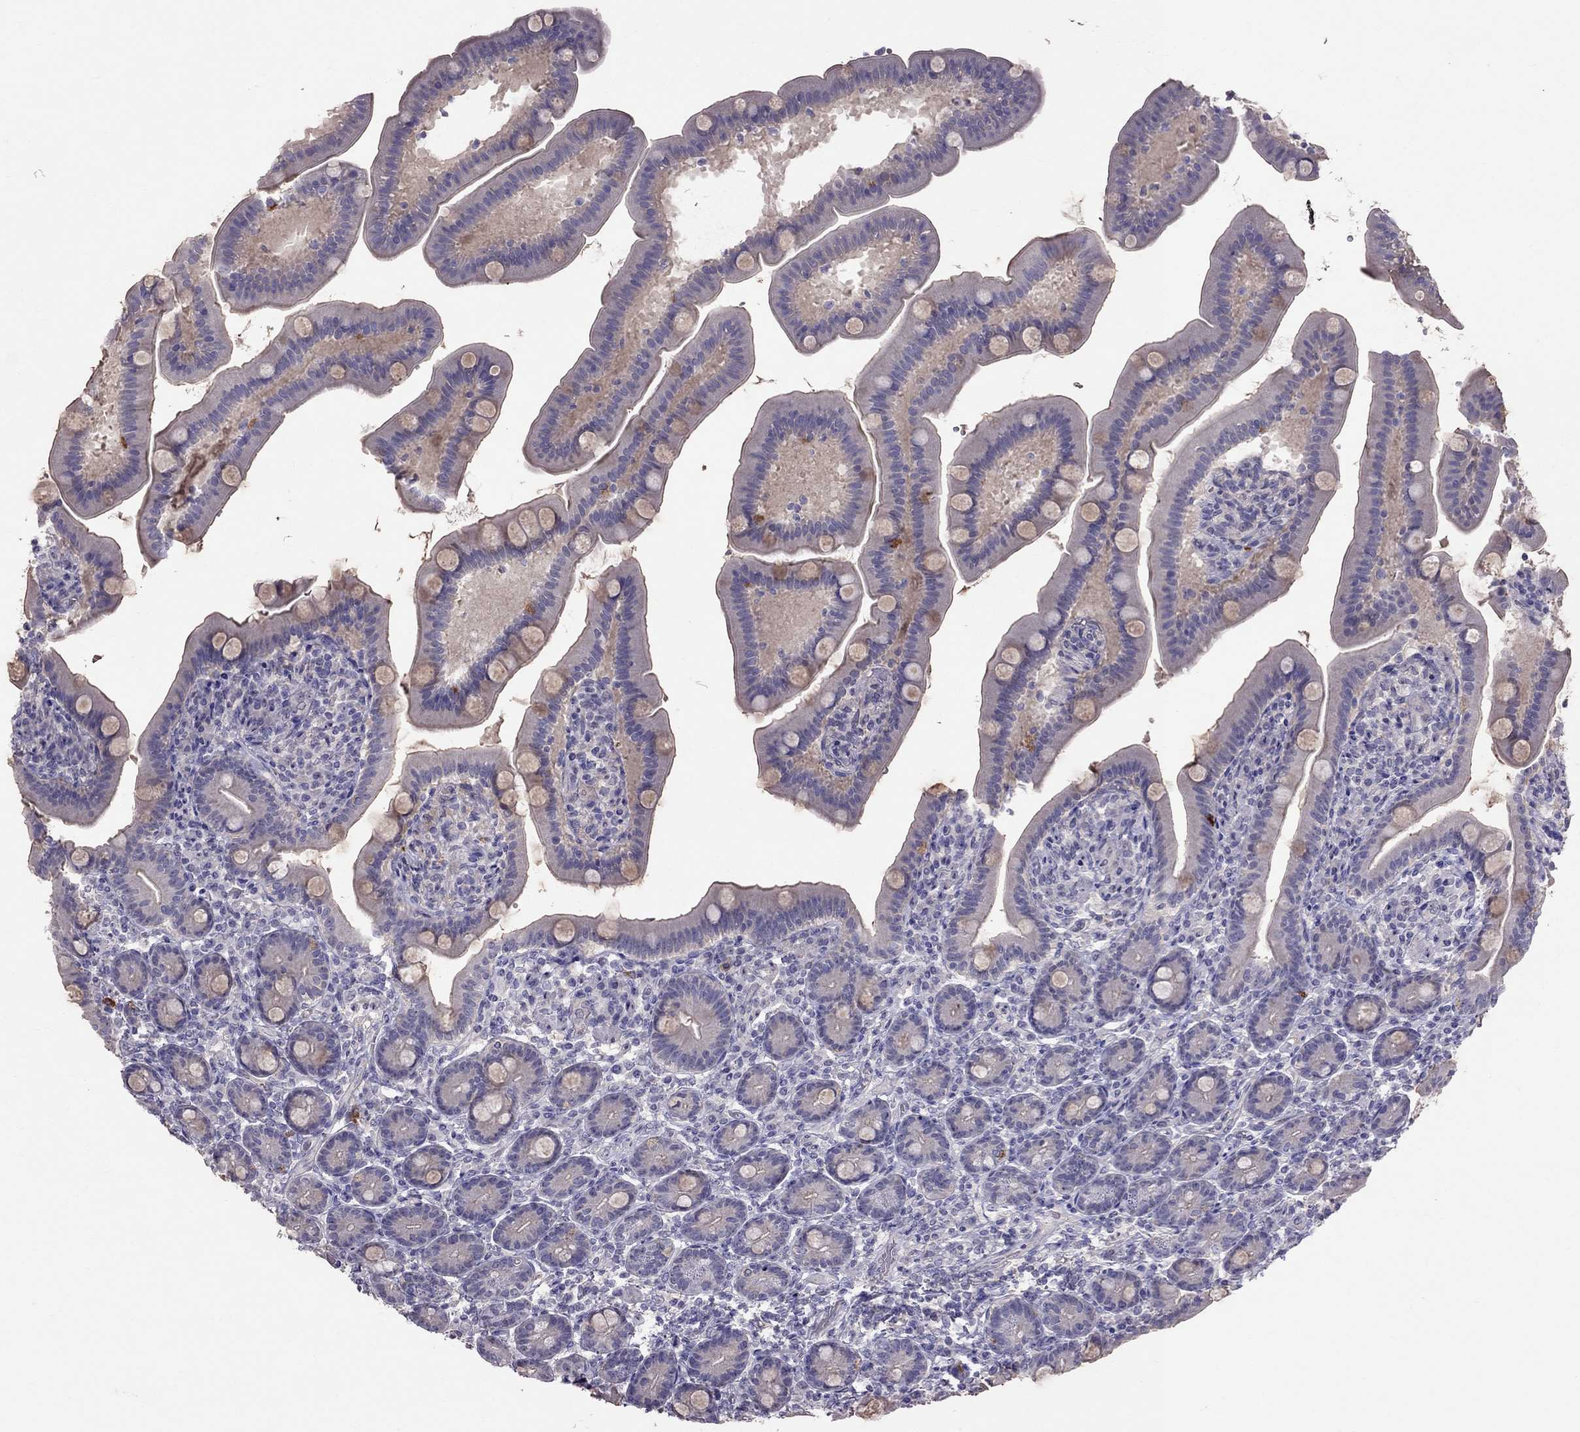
{"staining": {"intensity": "negative", "quantity": "none", "location": "none"}, "tissue": "small intestine", "cell_type": "Glandular cells", "image_type": "normal", "snomed": [{"axis": "morphology", "description": "Normal tissue, NOS"}, {"axis": "topography", "description": "Small intestine"}], "caption": "Immunohistochemistry (IHC) photomicrograph of normal small intestine stained for a protein (brown), which displays no expression in glandular cells. (DAB (3,3'-diaminobenzidine) IHC, high magnification).", "gene": "LRRC46", "patient": {"sex": "male", "age": 66}}